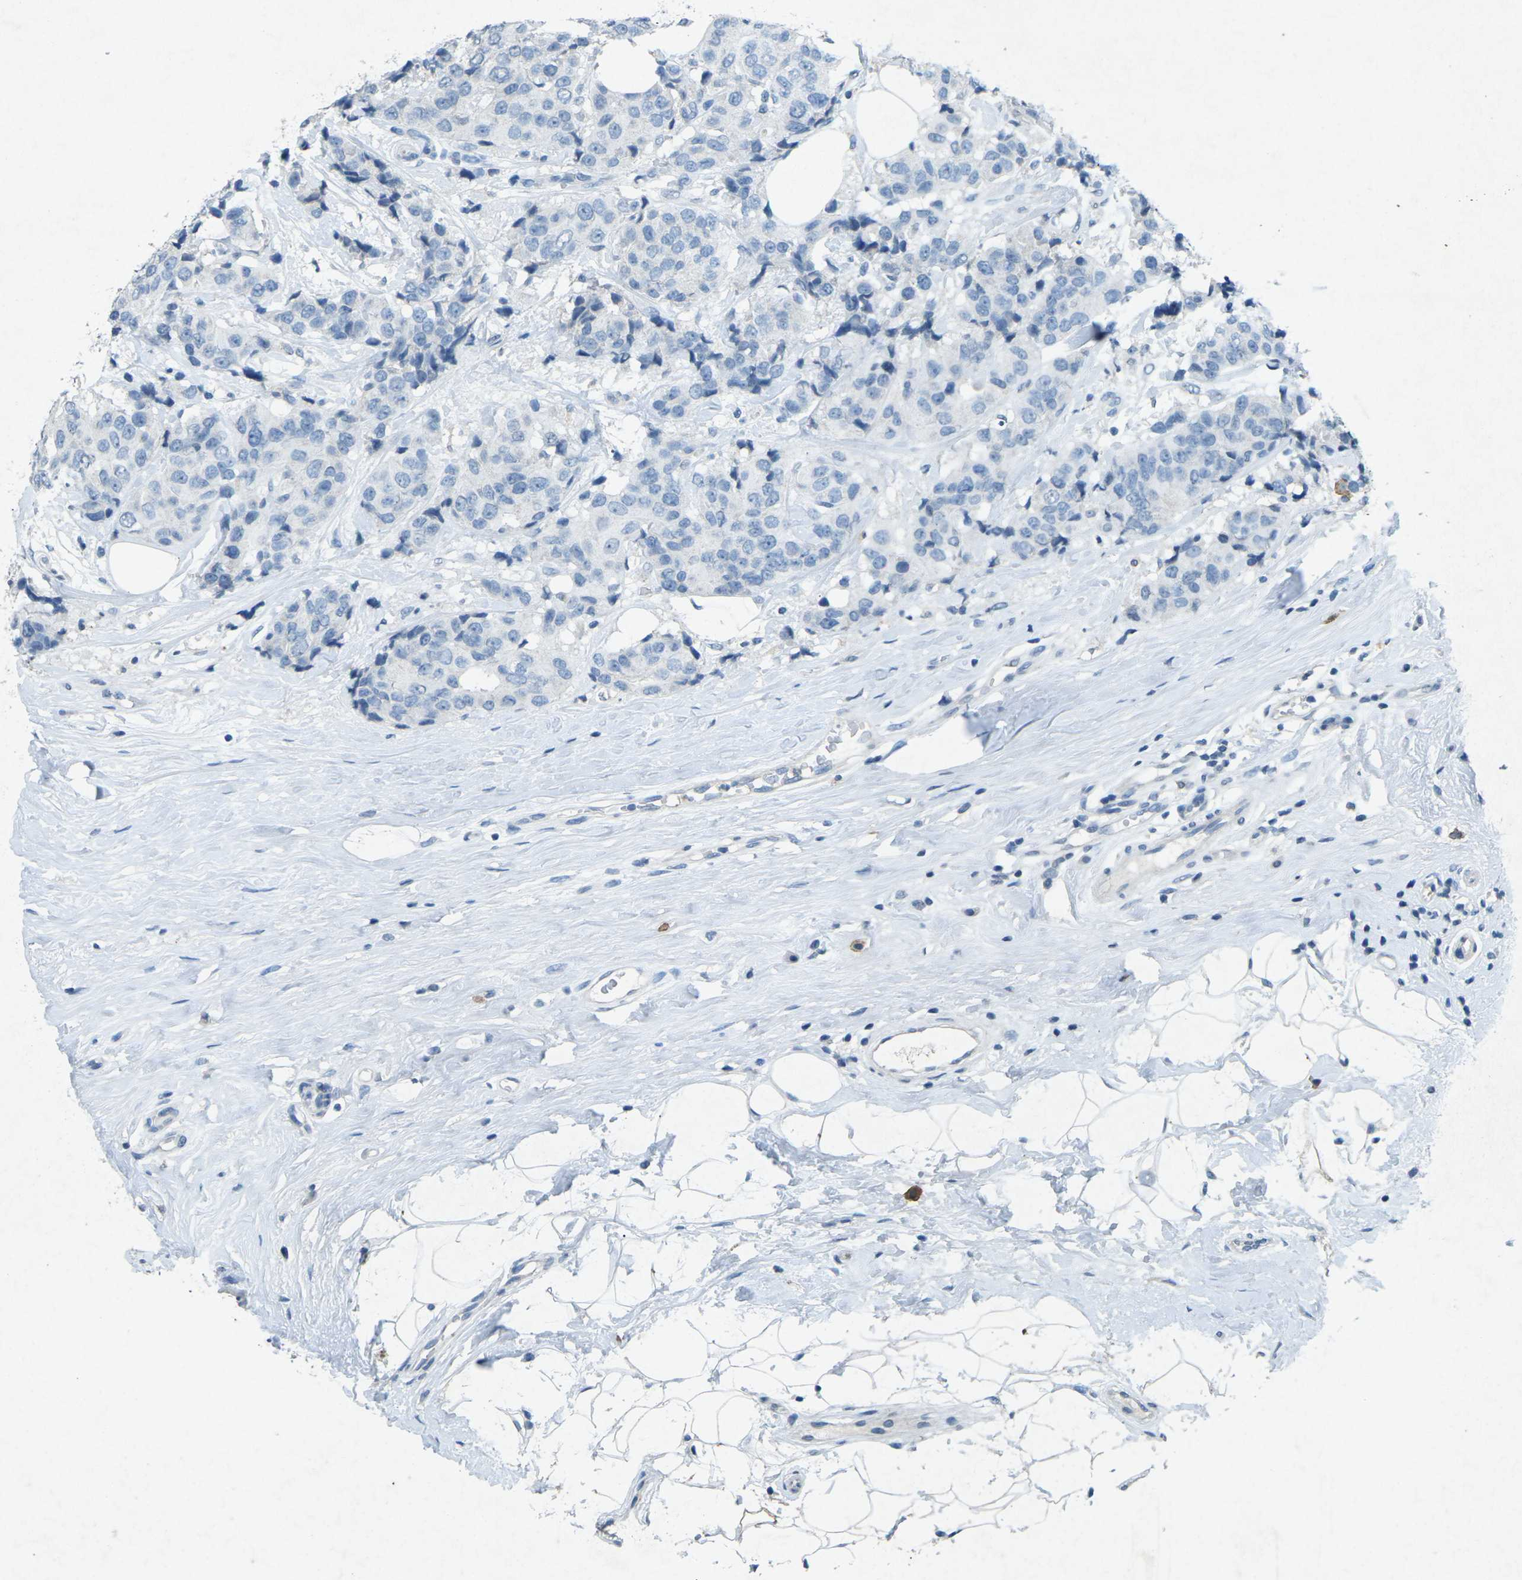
{"staining": {"intensity": "negative", "quantity": "none", "location": "none"}, "tissue": "breast cancer", "cell_type": "Tumor cells", "image_type": "cancer", "snomed": [{"axis": "morphology", "description": "Normal tissue, NOS"}, {"axis": "morphology", "description": "Duct carcinoma"}, {"axis": "topography", "description": "Breast"}], "caption": "This histopathology image is of breast invasive ductal carcinoma stained with IHC to label a protein in brown with the nuclei are counter-stained blue. There is no expression in tumor cells.", "gene": "A1BG", "patient": {"sex": "female", "age": 39}}